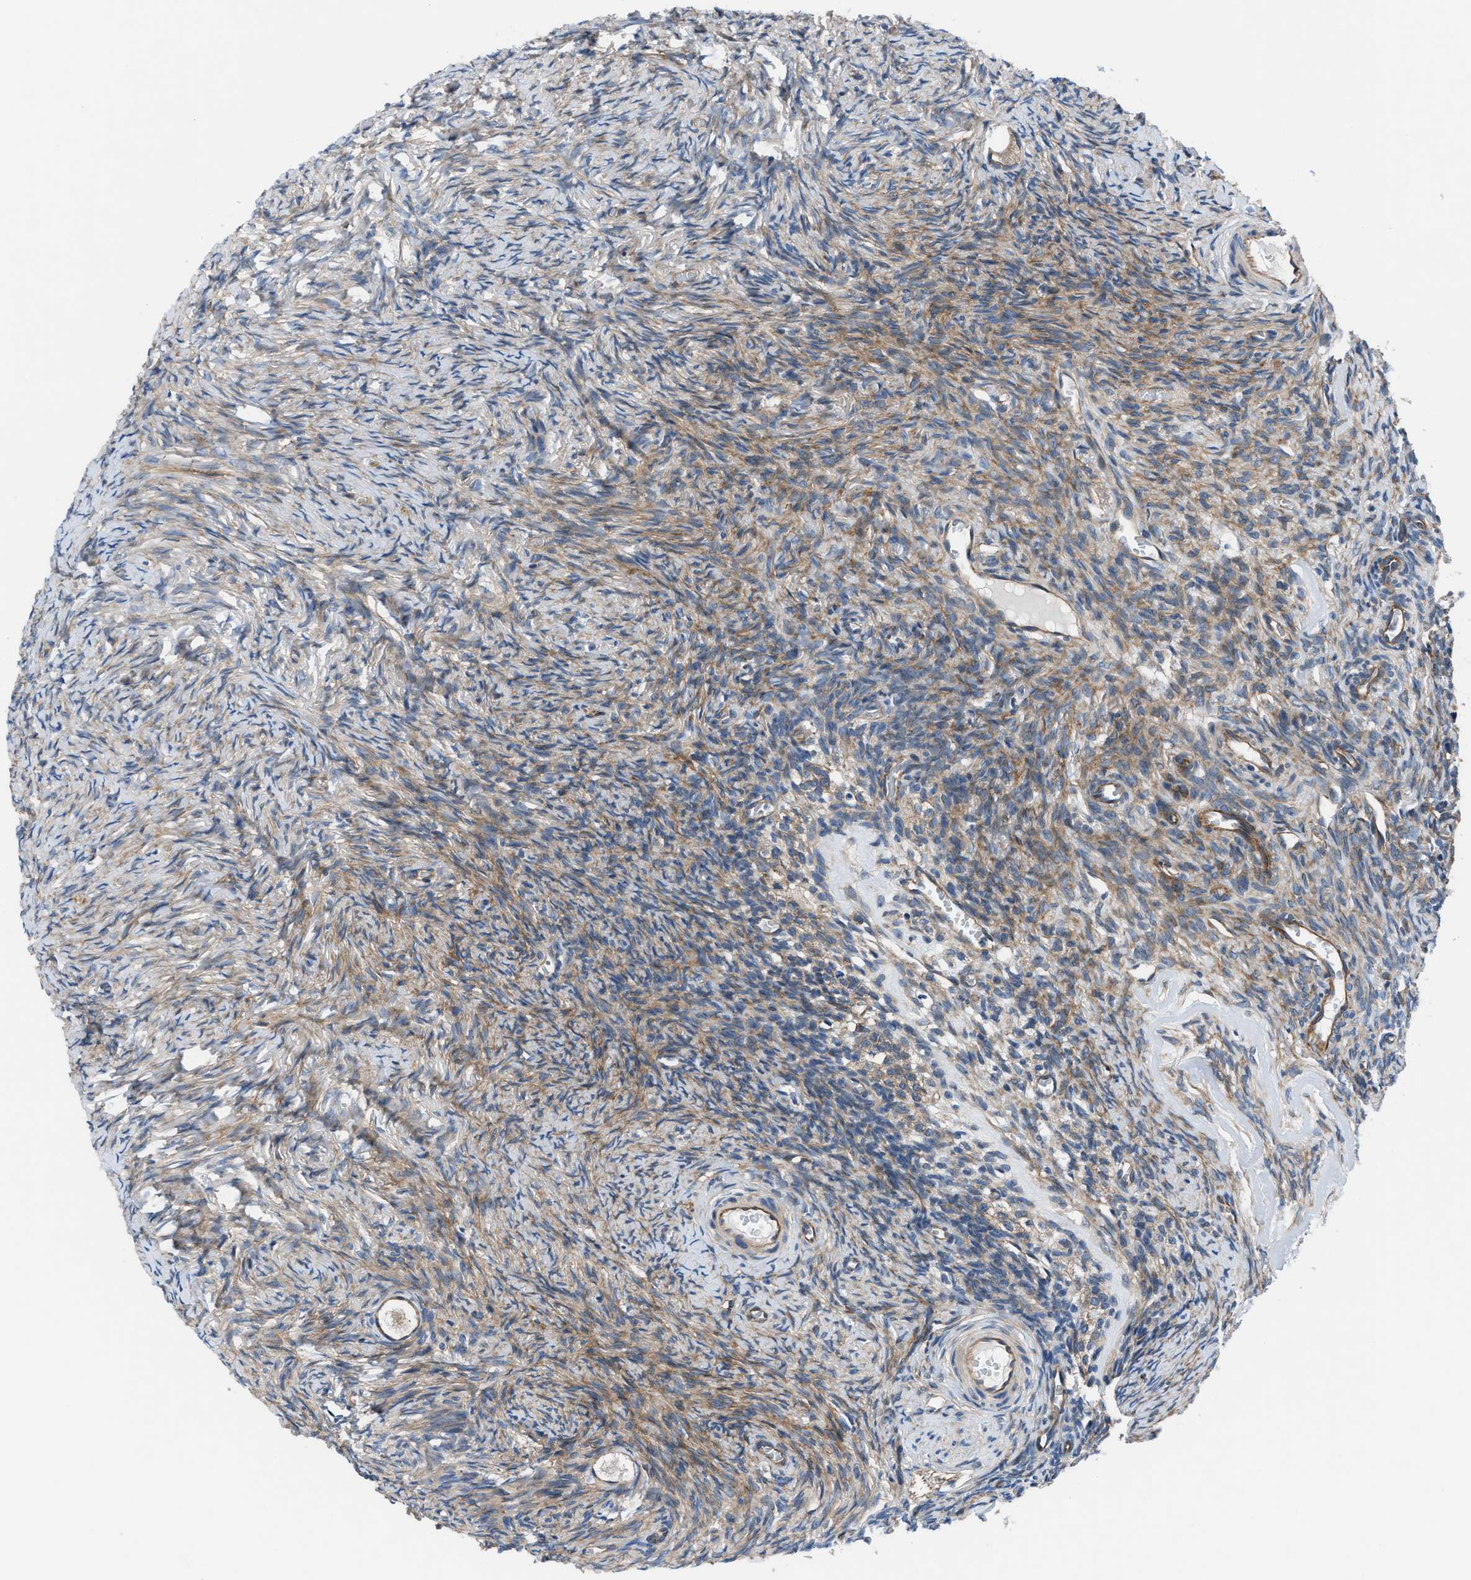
{"staining": {"intensity": "moderate", "quantity": ">75%", "location": "cytoplasmic/membranous"}, "tissue": "ovary", "cell_type": "Follicle cells", "image_type": "normal", "snomed": [{"axis": "morphology", "description": "Normal tissue, NOS"}, {"axis": "topography", "description": "Ovary"}], "caption": "Immunohistochemistry (IHC) (DAB) staining of benign human ovary displays moderate cytoplasmic/membranous protein positivity in about >75% of follicle cells.", "gene": "TRIP4", "patient": {"sex": "female", "age": 27}}